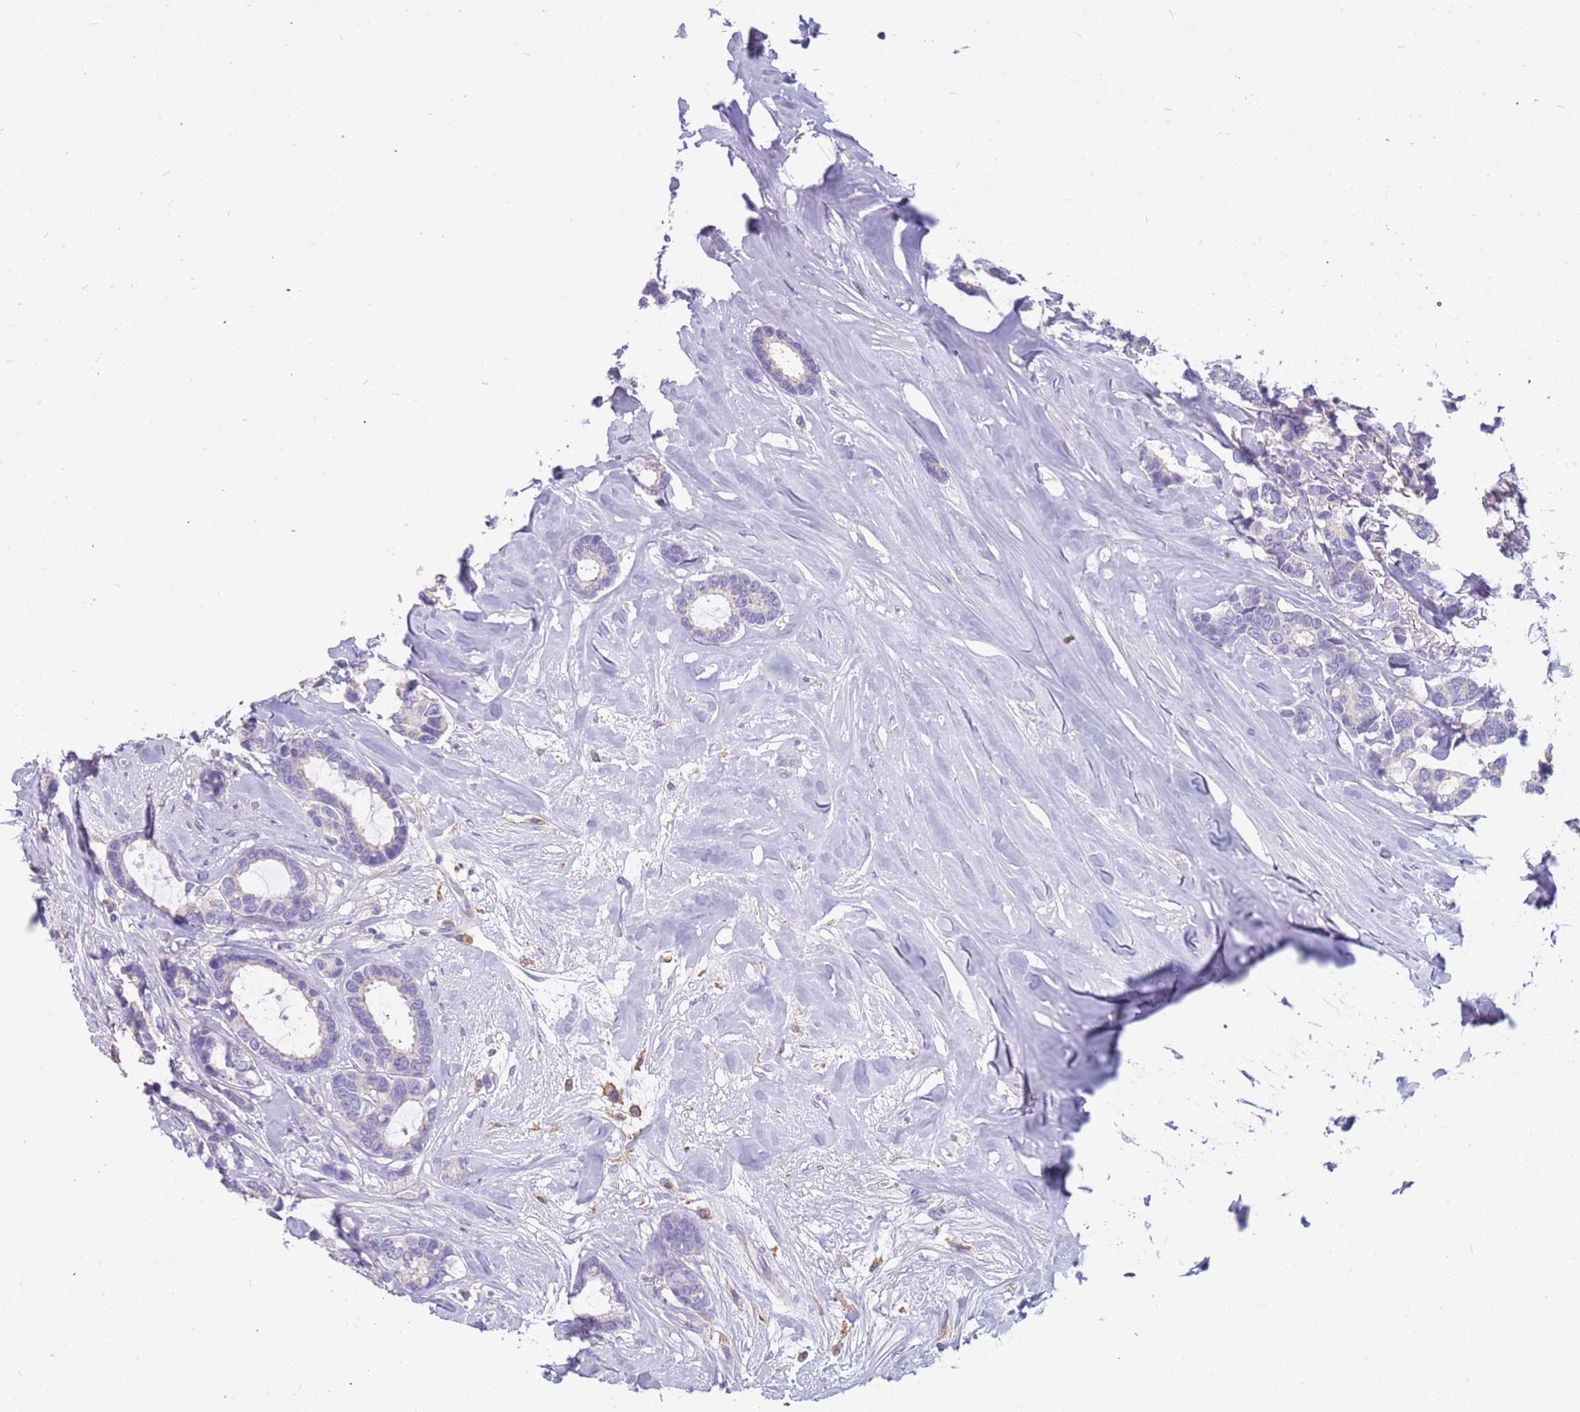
{"staining": {"intensity": "negative", "quantity": "none", "location": "none"}, "tissue": "breast cancer", "cell_type": "Tumor cells", "image_type": "cancer", "snomed": [{"axis": "morphology", "description": "Duct carcinoma"}, {"axis": "topography", "description": "Breast"}], "caption": "Immunohistochemical staining of infiltrating ductal carcinoma (breast) demonstrates no significant staining in tumor cells.", "gene": "RHCG", "patient": {"sex": "female", "age": 87}}